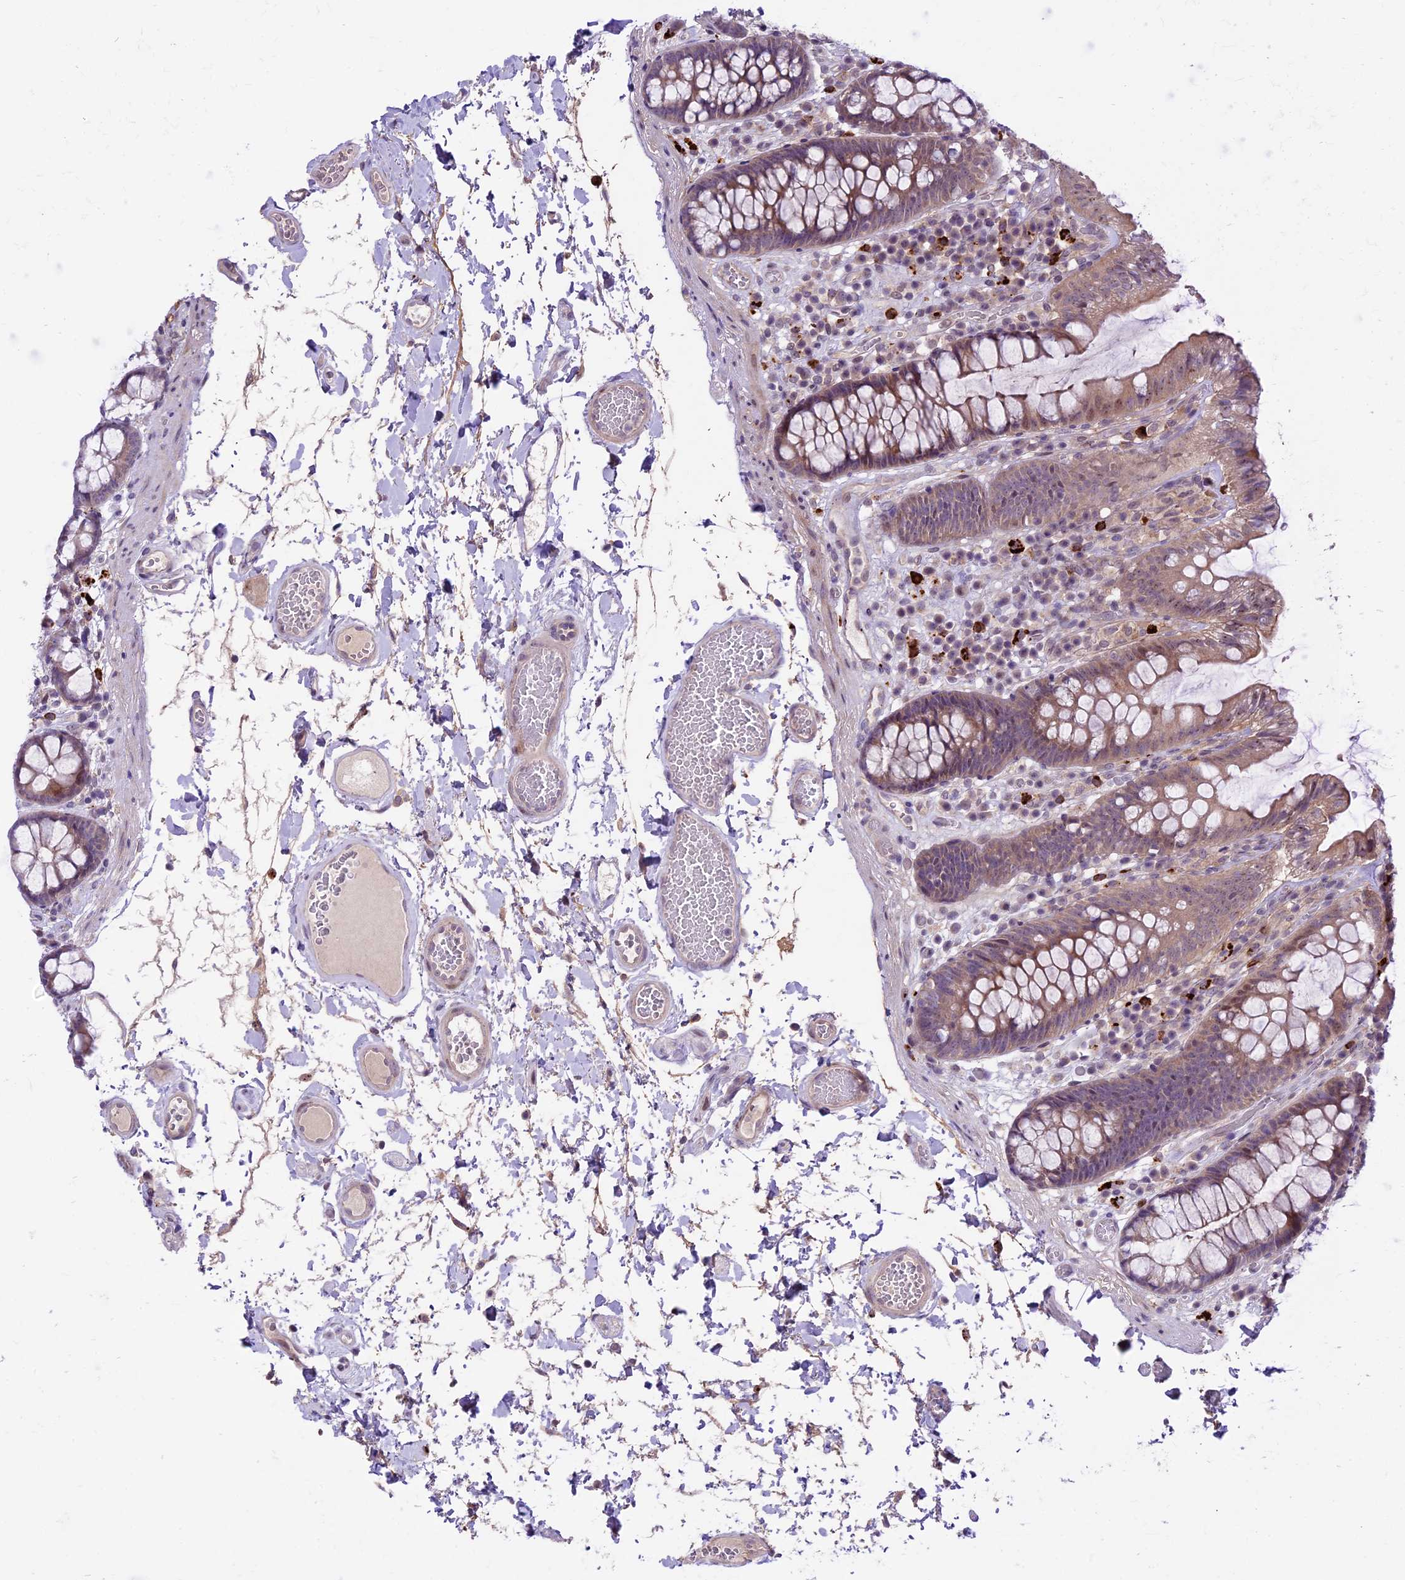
{"staining": {"intensity": "negative", "quantity": "none", "location": "none"}, "tissue": "colon", "cell_type": "Endothelial cells", "image_type": "normal", "snomed": [{"axis": "morphology", "description": "Normal tissue, NOS"}, {"axis": "topography", "description": "Colon"}], "caption": "The histopathology image reveals no significant staining in endothelial cells of colon.", "gene": "SPRED1", "patient": {"sex": "male", "age": 84}}